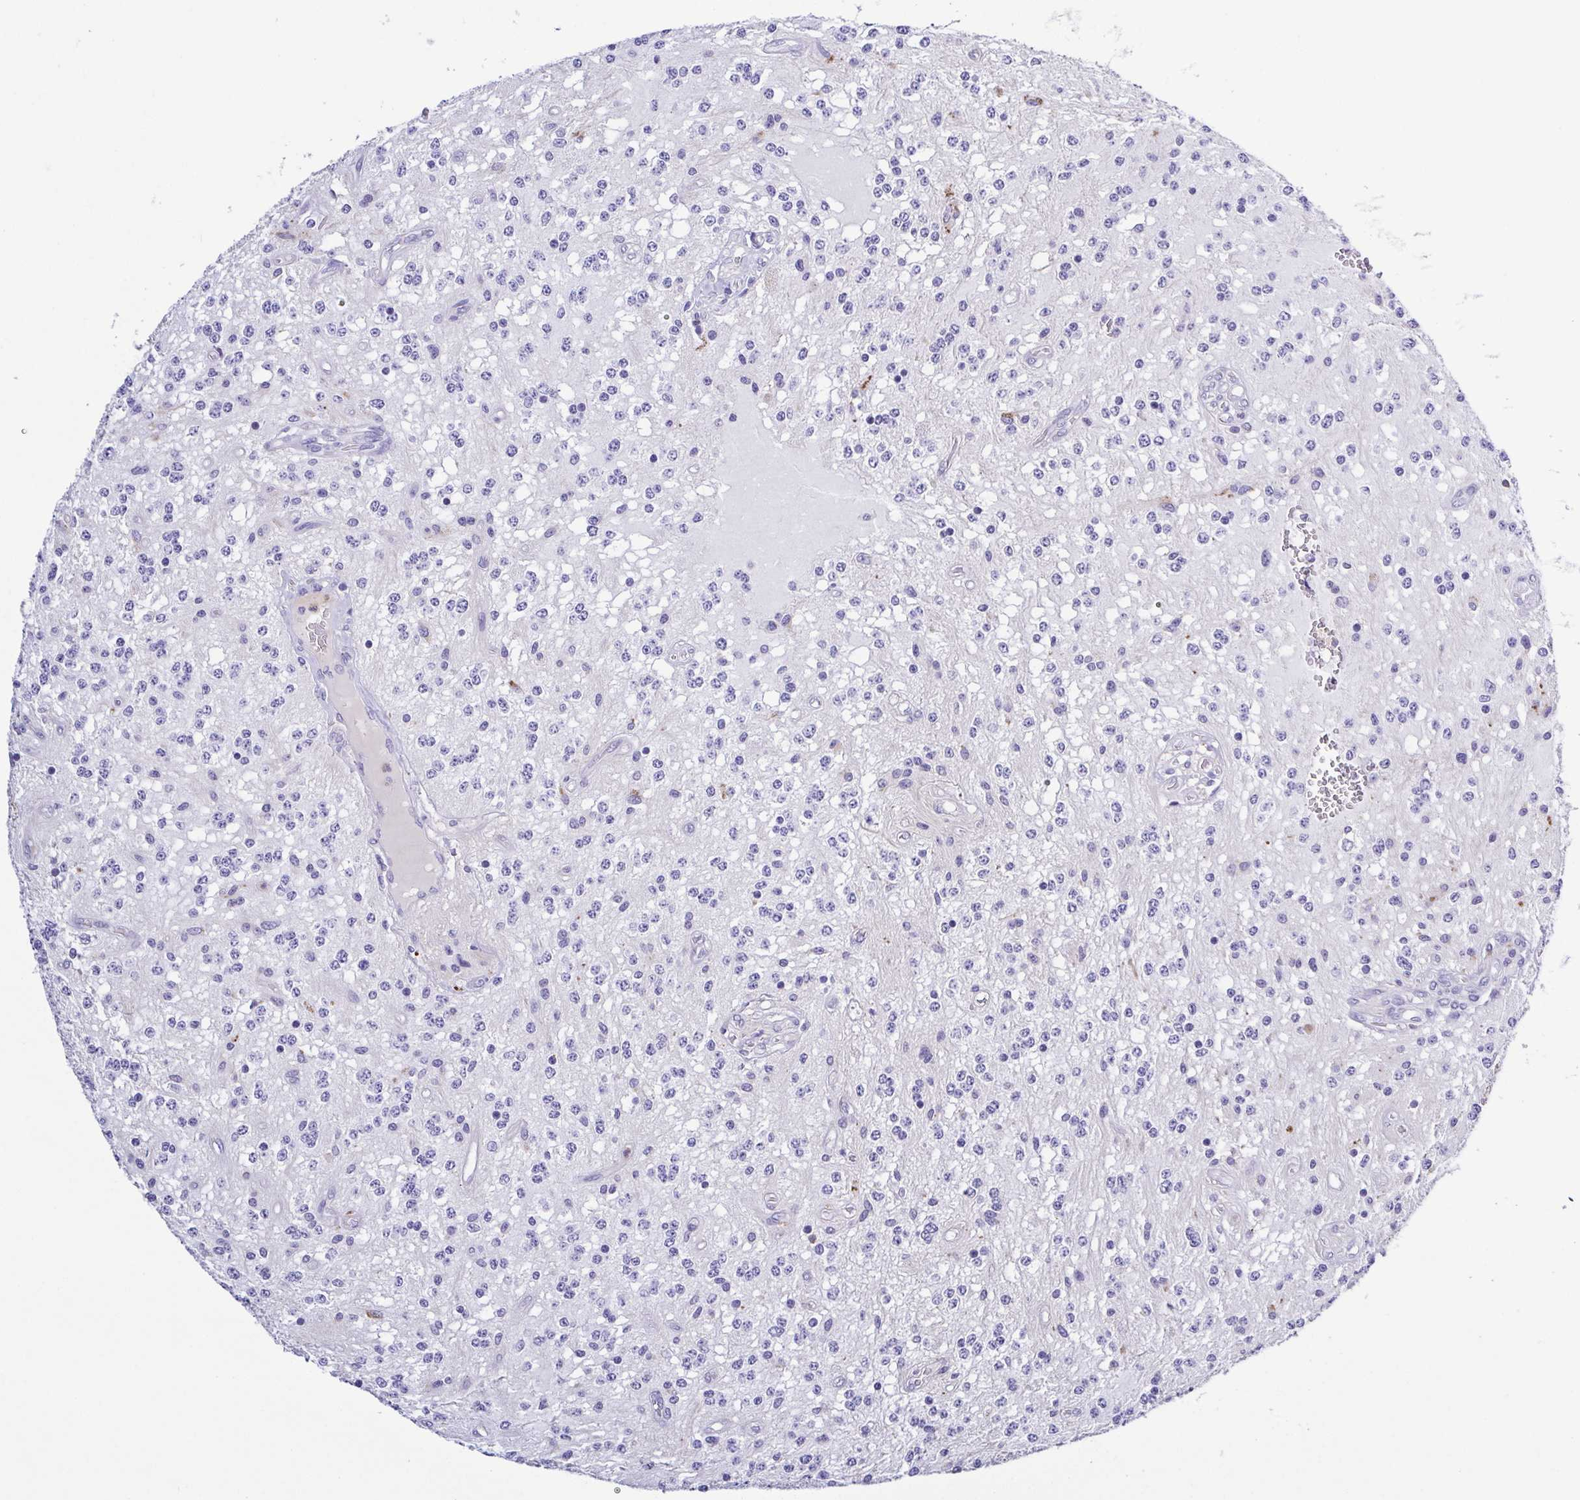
{"staining": {"intensity": "negative", "quantity": "none", "location": "none"}, "tissue": "glioma", "cell_type": "Tumor cells", "image_type": "cancer", "snomed": [{"axis": "morphology", "description": "Glioma, malignant, Low grade"}, {"axis": "topography", "description": "Cerebellum"}], "caption": "Glioma was stained to show a protein in brown. There is no significant expression in tumor cells.", "gene": "PGLYRP1", "patient": {"sex": "female", "age": 14}}